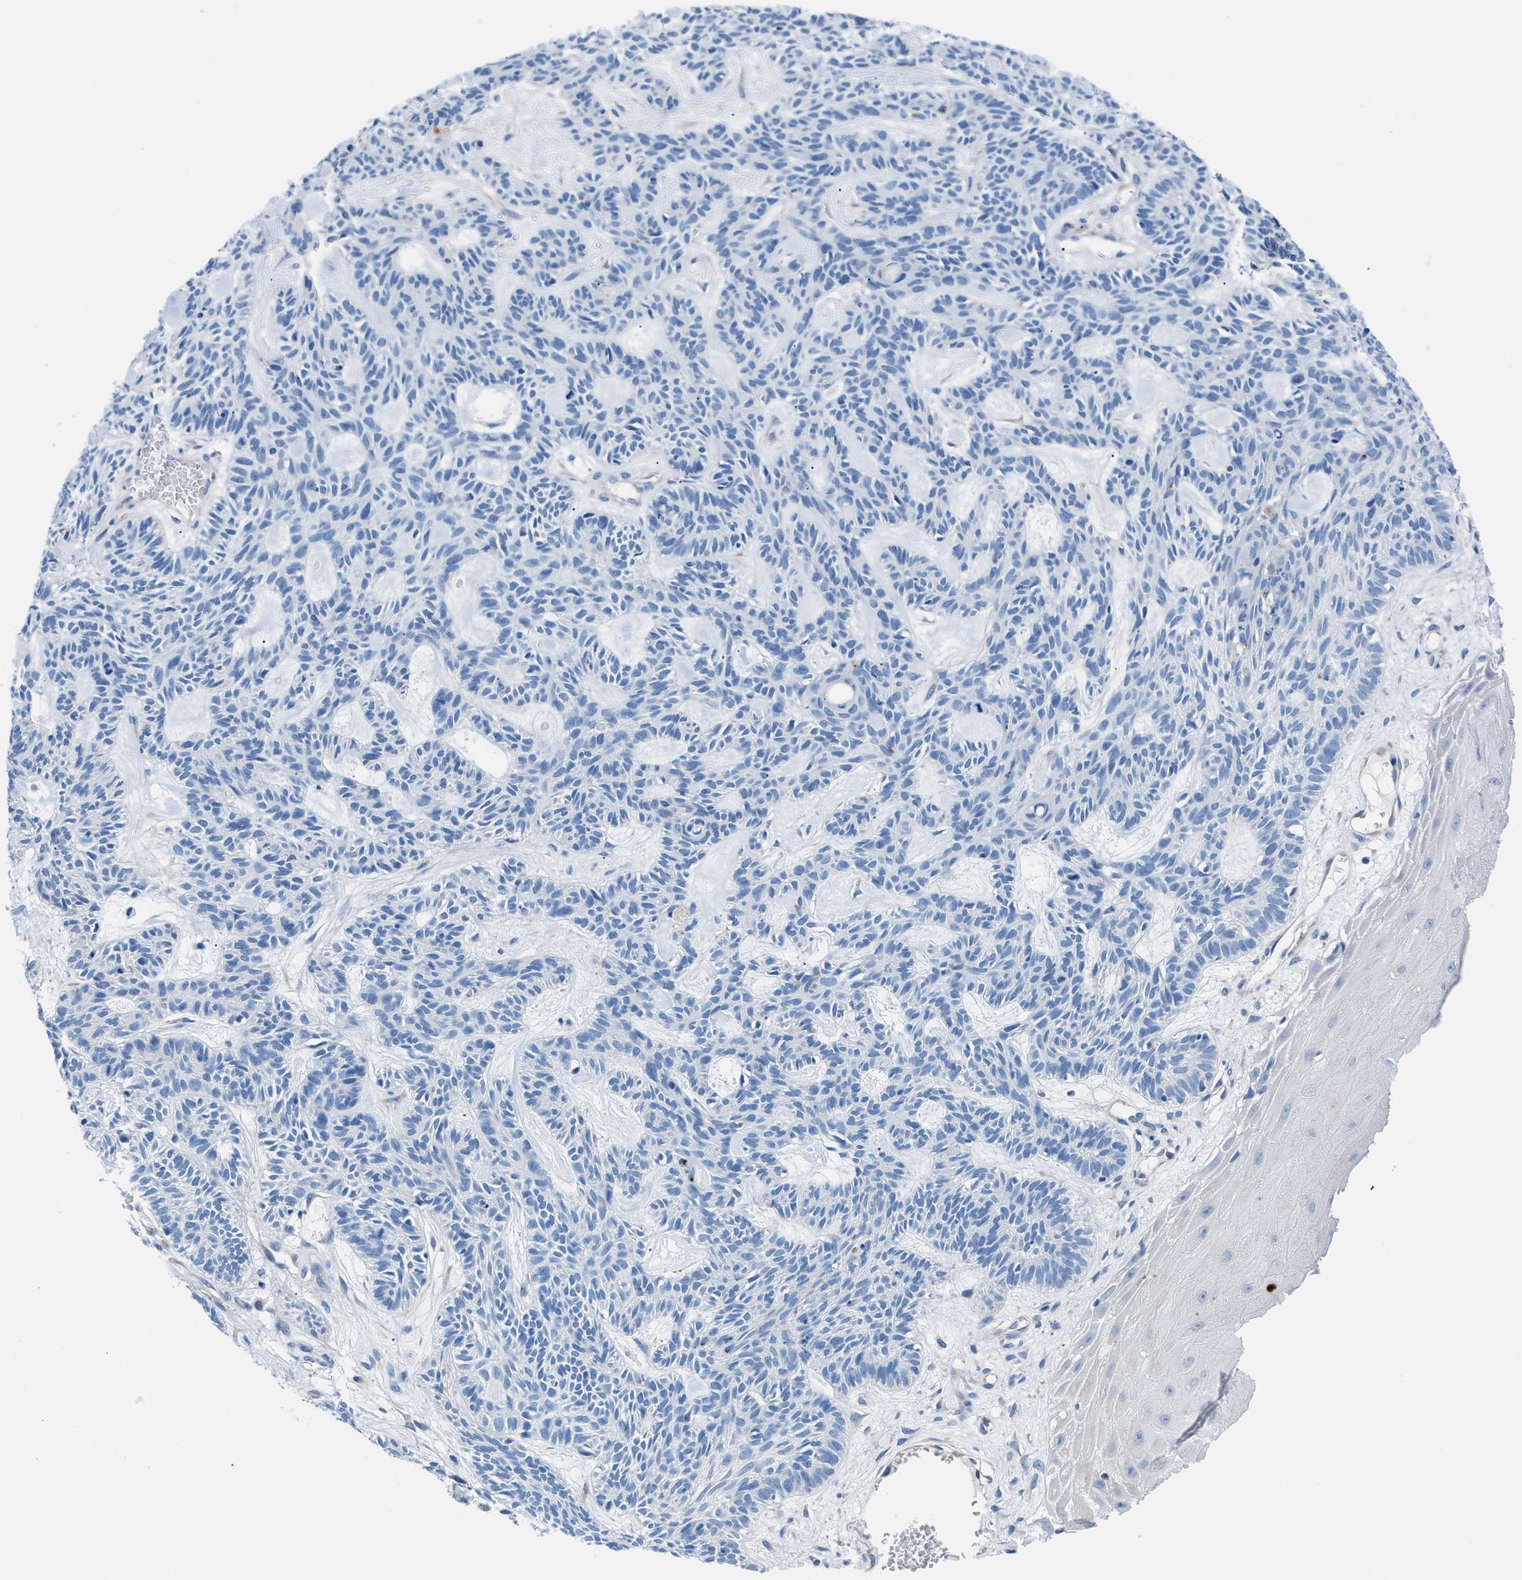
{"staining": {"intensity": "negative", "quantity": "none", "location": "none"}, "tissue": "skin cancer", "cell_type": "Tumor cells", "image_type": "cancer", "snomed": [{"axis": "morphology", "description": "Basal cell carcinoma"}, {"axis": "topography", "description": "Skin"}], "caption": "Tumor cells show no significant staining in skin cancer. The staining is performed using DAB (3,3'-diaminobenzidine) brown chromogen with nuclei counter-stained in using hematoxylin.", "gene": "ITPR1", "patient": {"sex": "male", "age": 67}}